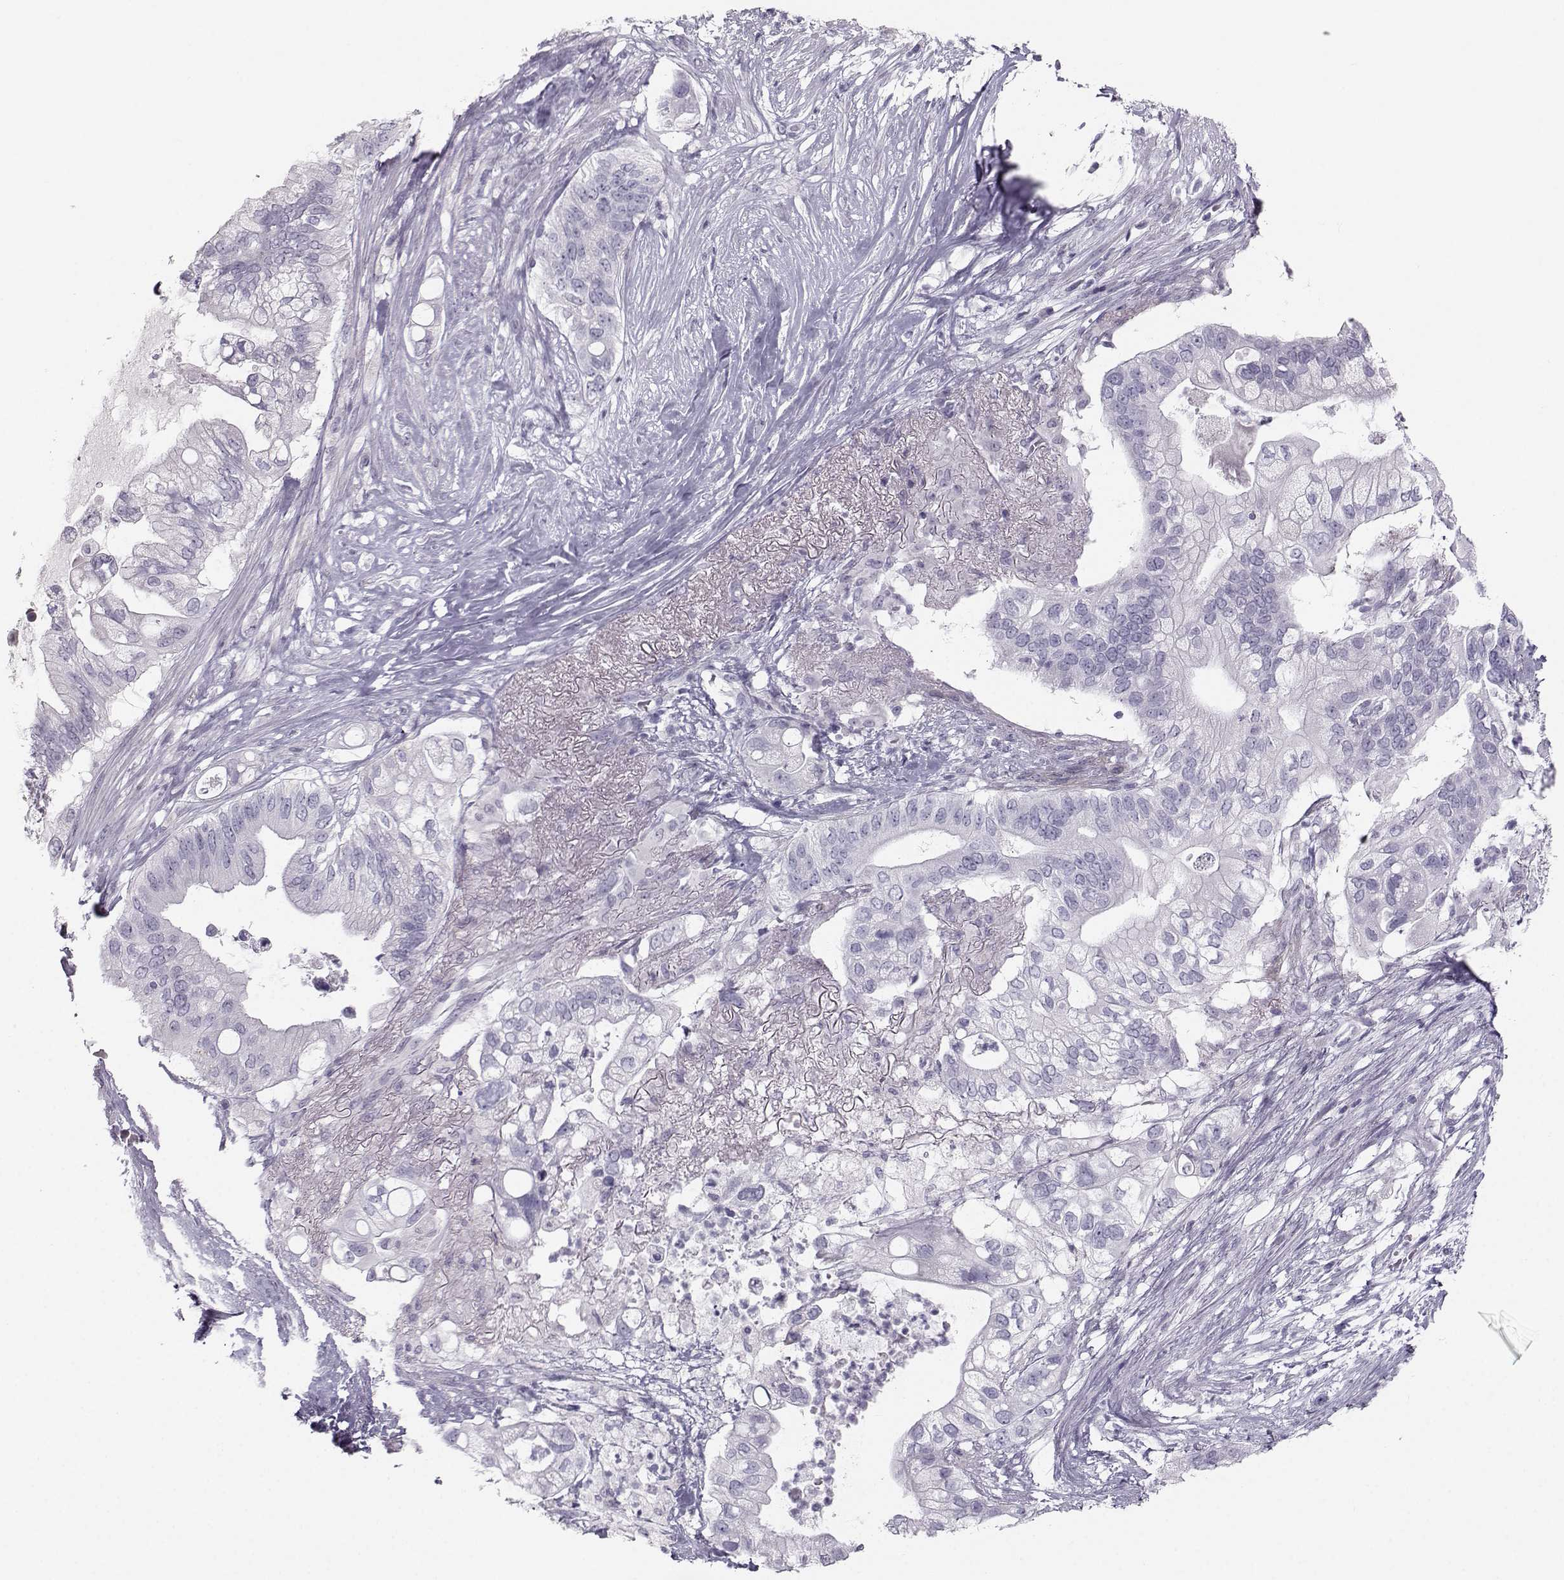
{"staining": {"intensity": "negative", "quantity": "none", "location": "none"}, "tissue": "pancreatic cancer", "cell_type": "Tumor cells", "image_type": "cancer", "snomed": [{"axis": "morphology", "description": "Adenocarcinoma, NOS"}, {"axis": "topography", "description": "Pancreas"}], "caption": "A histopathology image of human pancreatic adenocarcinoma is negative for staining in tumor cells. (IHC, brightfield microscopy, high magnification).", "gene": "CASR", "patient": {"sex": "female", "age": 72}}